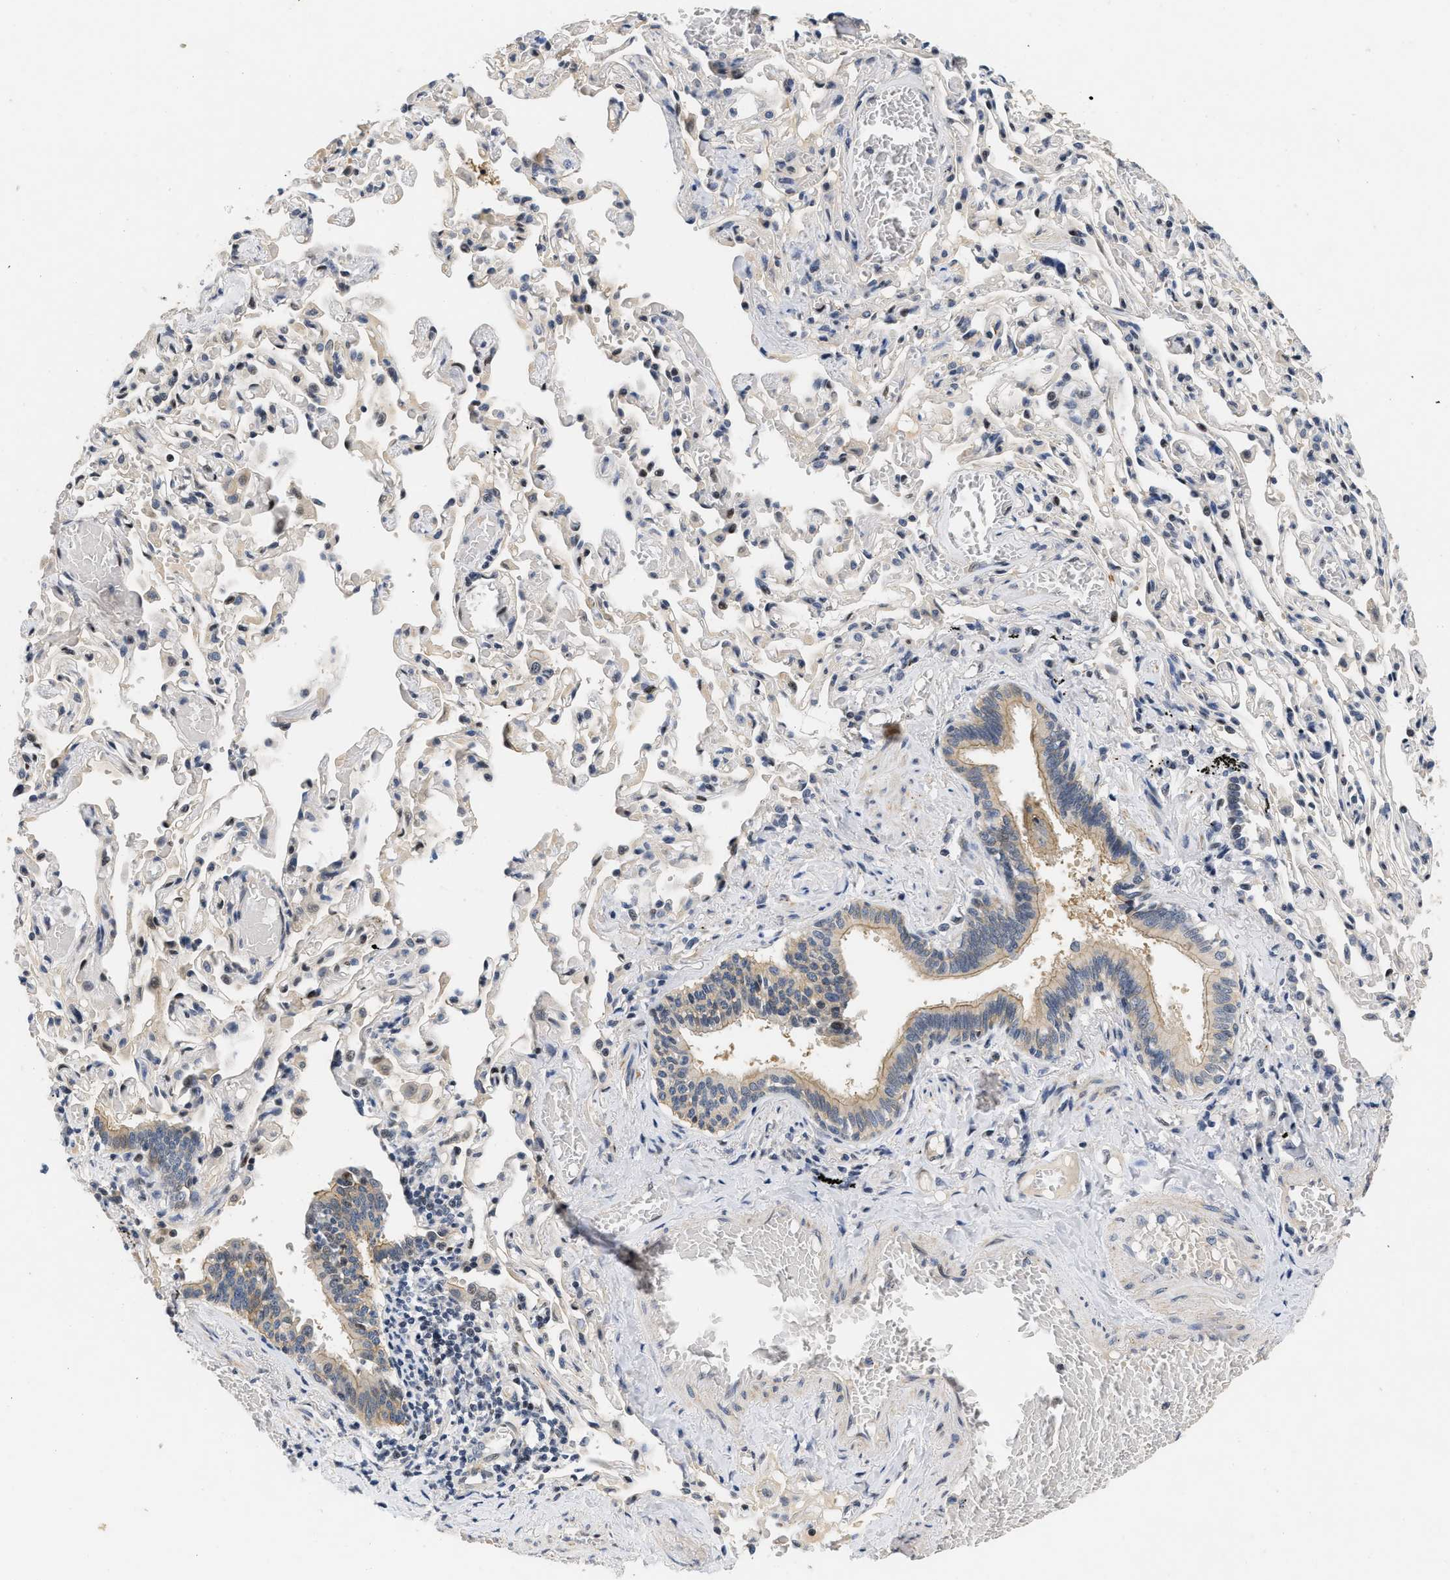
{"staining": {"intensity": "moderate", "quantity": ">75%", "location": "cytoplasmic/membranous"}, "tissue": "bronchus", "cell_type": "Respiratory epithelial cells", "image_type": "normal", "snomed": [{"axis": "morphology", "description": "Normal tissue, NOS"}, {"axis": "morphology", "description": "Inflammation, NOS"}, {"axis": "topography", "description": "Cartilage tissue"}, {"axis": "topography", "description": "Lung"}], "caption": "Immunohistochemistry (IHC) of normal human bronchus exhibits medium levels of moderate cytoplasmic/membranous staining in about >75% of respiratory epithelial cells. The protein is stained brown, and the nuclei are stained in blue (DAB IHC with brightfield microscopy, high magnification).", "gene": "VIP", "patient": {"sex": "male", "age": 71}}